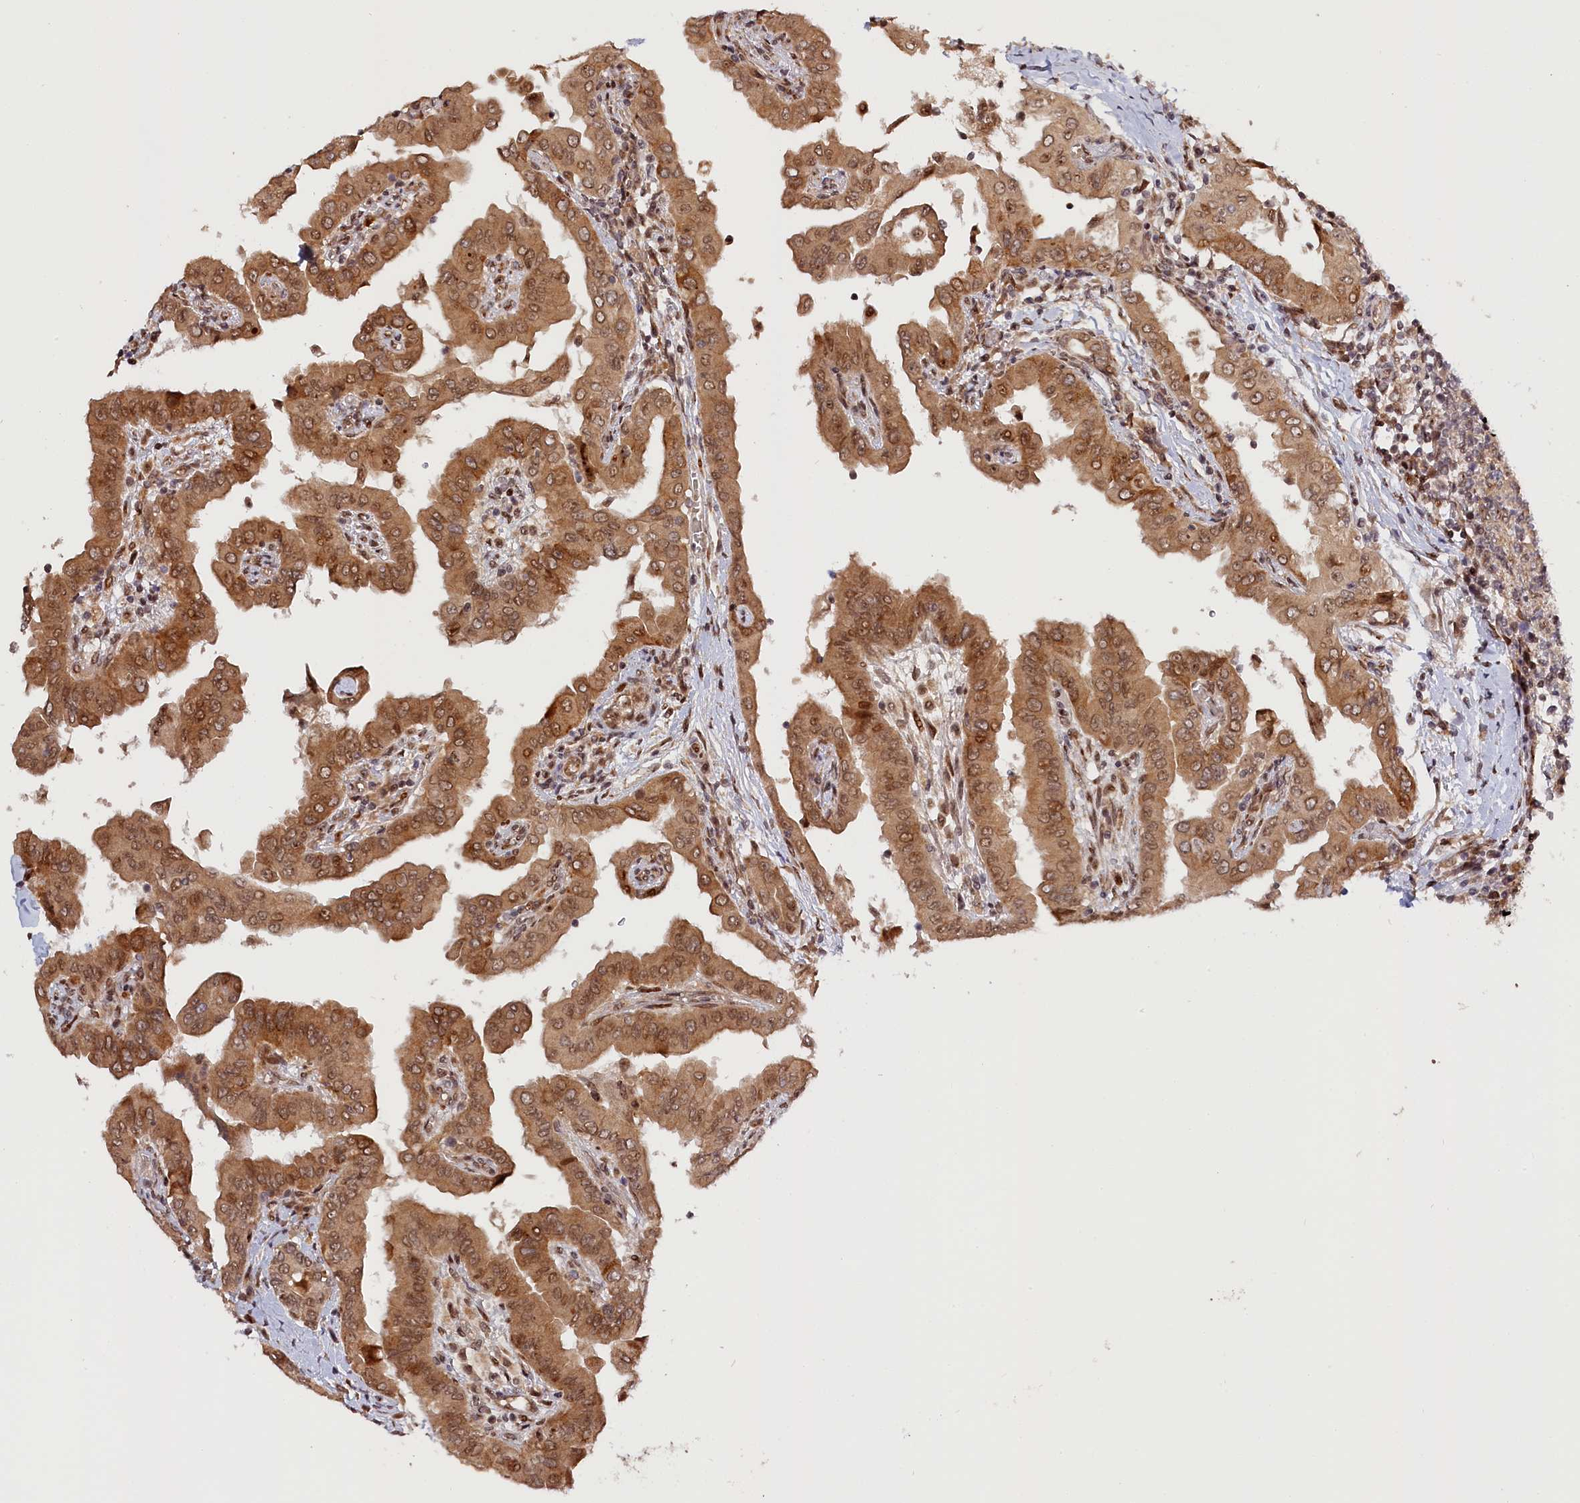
{"staining": {"intensity": "moderate", "quantity": ">75%", "location": "cytoplasmic/membranous,nuclear"}, "tissue": "thyroid cancer", "cell_type": "Tumor cells", "image_type": "cancer", "snomed": [{"axis": "morphology", "description": "Papillary adenocarcinoma, NOS"}, {"axis": "topography", "description": "Thyroid gland"}], "caption": "Immunohistochemistry image of neoplastic tissue: human thyroid cancer stained using IHC exhibits medium levels of moderate protein expression localized specifically in the cytoplasmic/membranous and nuclear of tumor cells, appearing as a cytoplasmic/membranous and nuclear brown color.", "gene": "ANKRD24", "patient": {"sex": "male", "age": 33}}